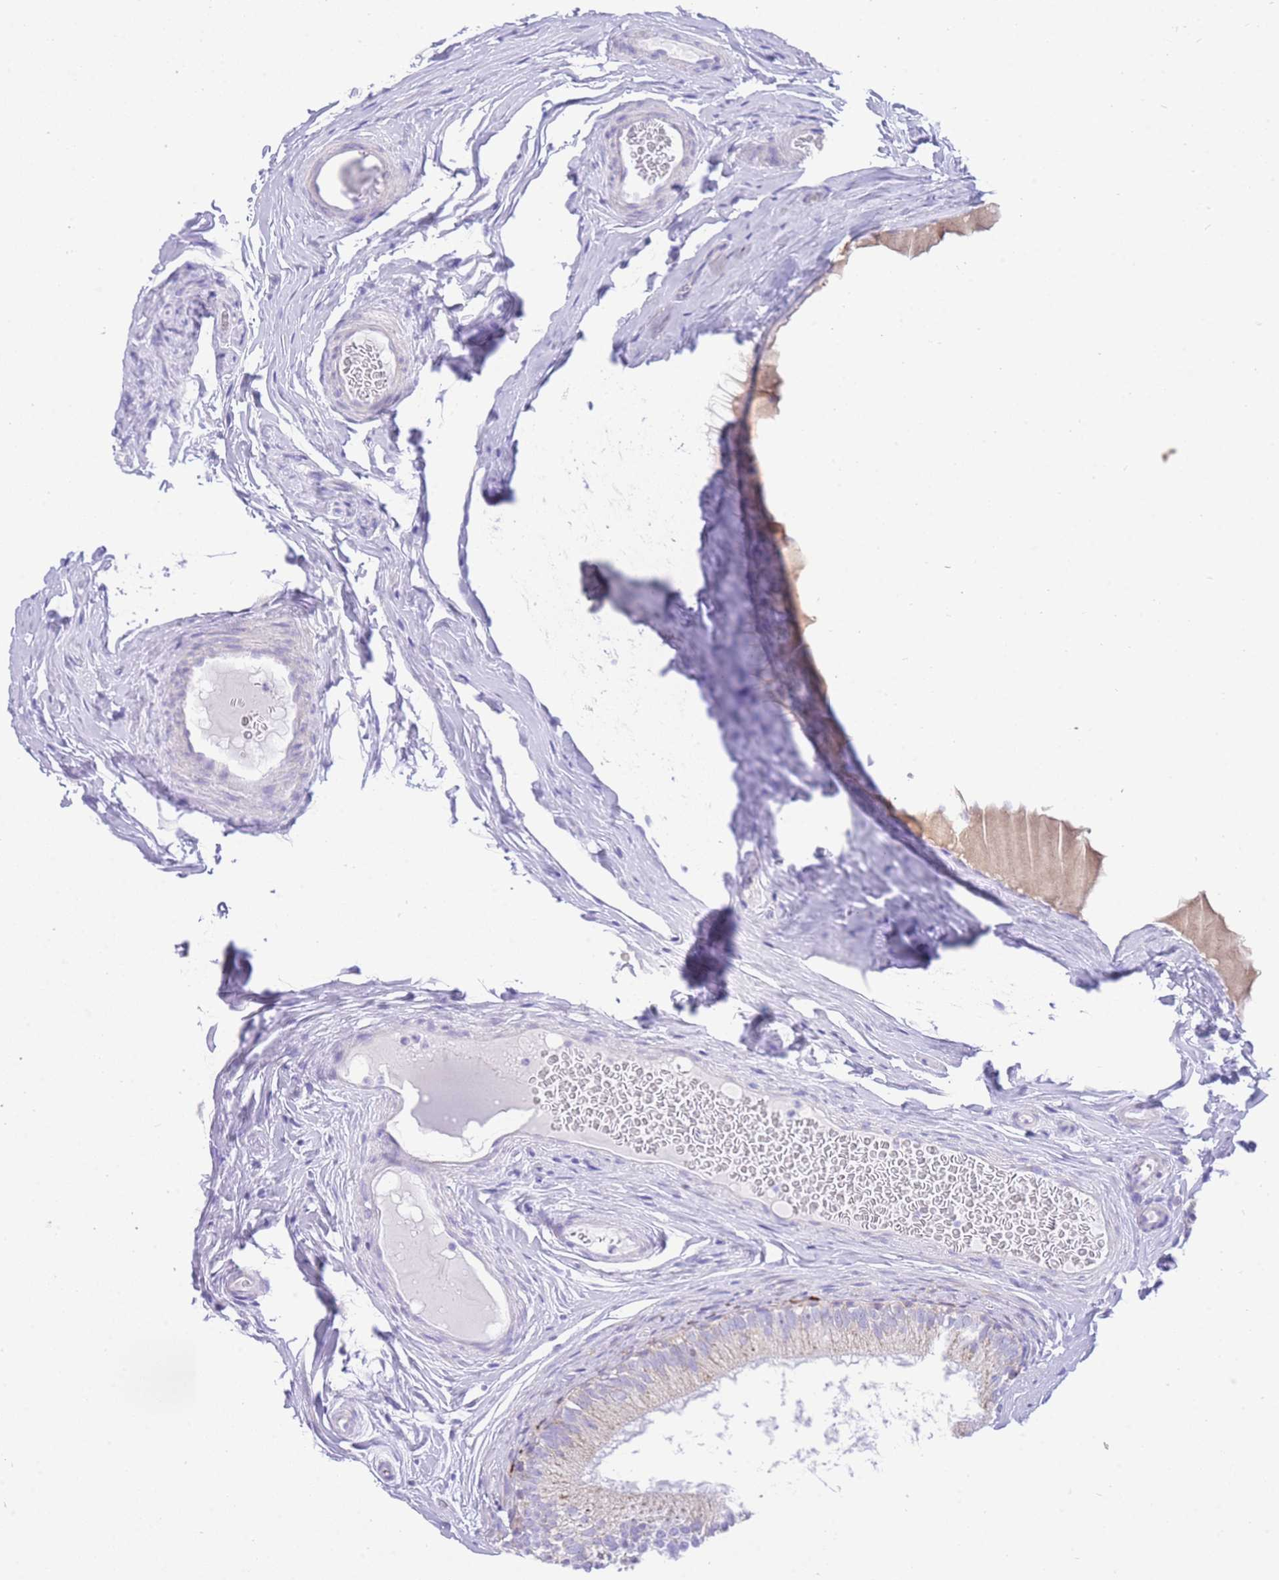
{"staining": {"intensity": "weak", "quantity": "<25%", "location": "cytoplasmic/membranous"}, "tissue": "epididymis", "cell_type": "Glandular cells", "image_type": "normal", "snomed": [{"axis": "morphology", "description": "Normal tissue, NOS"}, {"axis": "topography", "description": "Epididymis"}], "caption": "Glandular cells are negative for protein expression in benign human epididymis.", "gene": "ACSM4", "patient": {"sex": "male", "age": 25}}